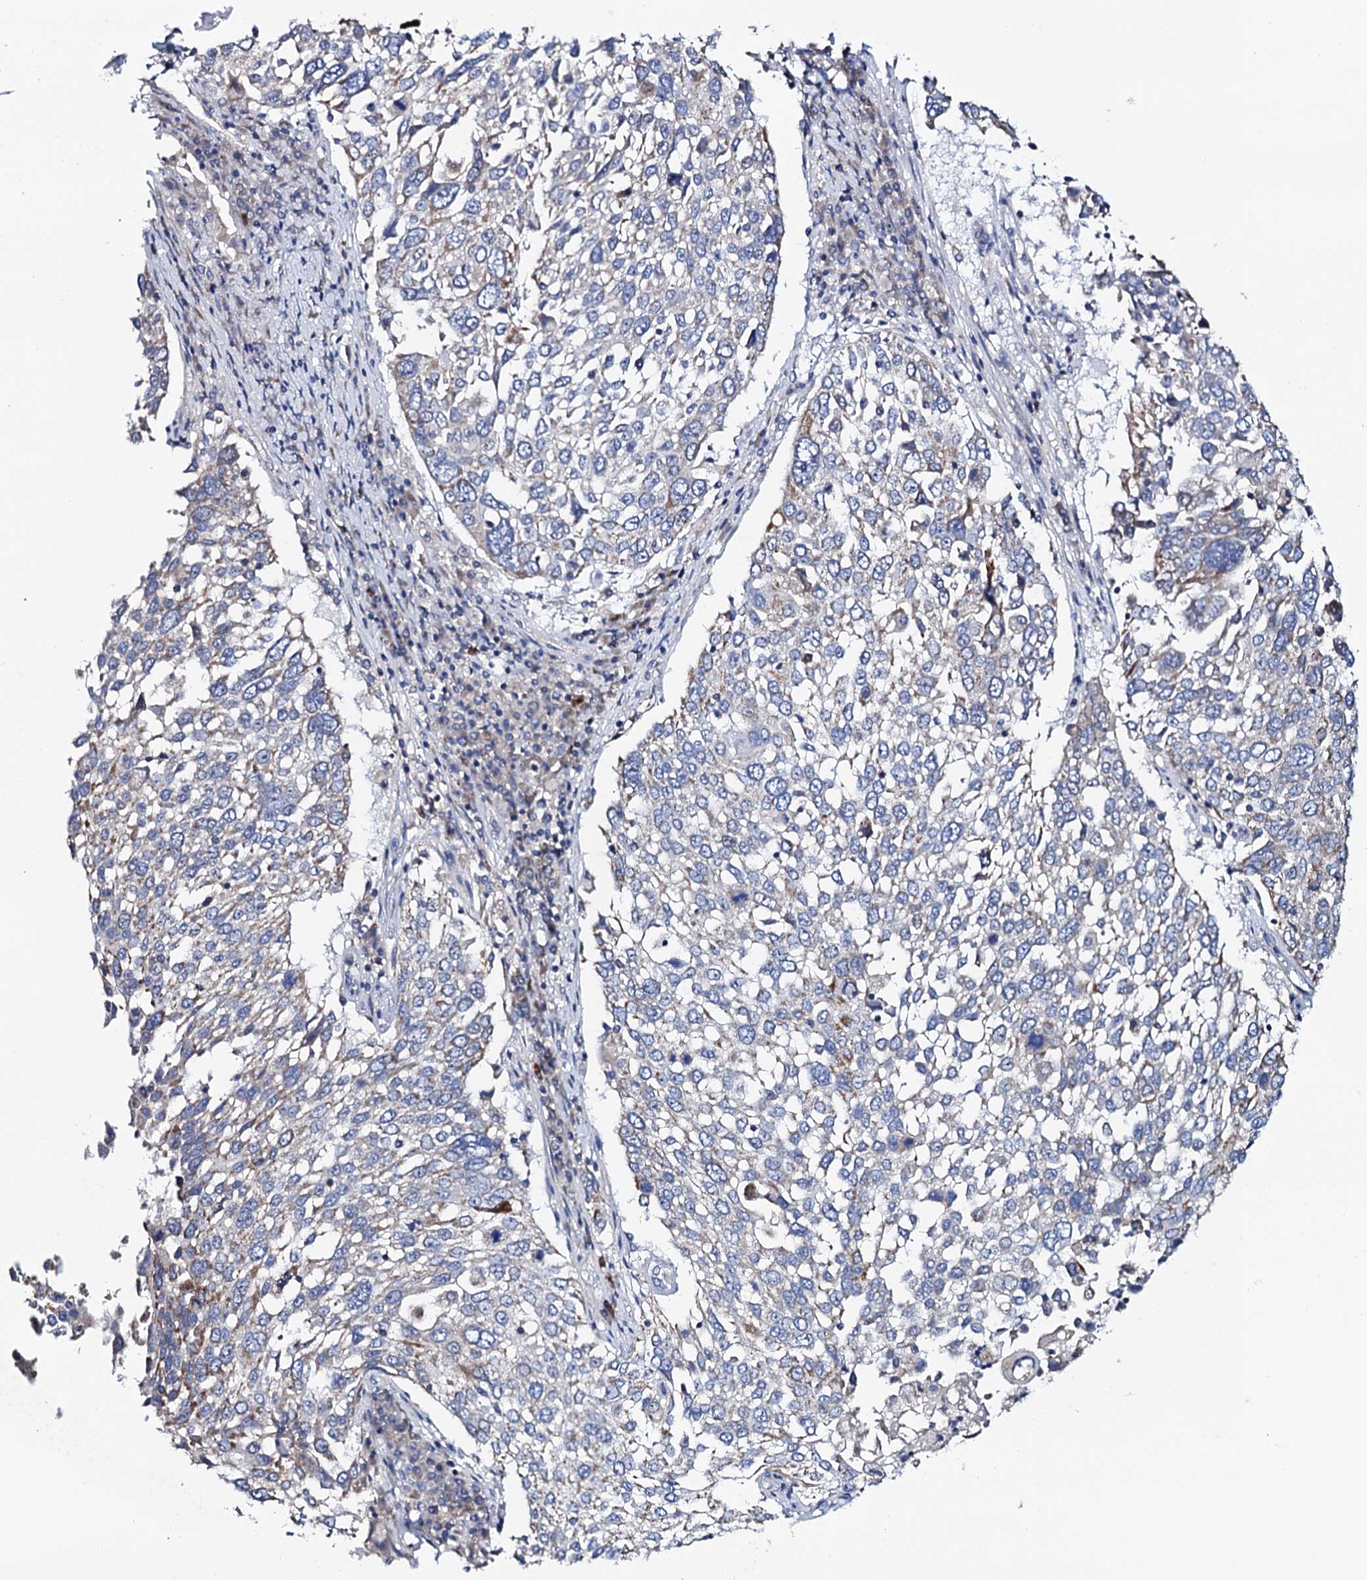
{"staining": {"intensity": "negative", "quantity": "none", "location": "none"}, "tissue": "lung cancer", "cell_type": "Tumor cells", "image_type": "cancer", "snomed": [{"axis": "morphology", "description": "Squamous cell carcinoma, NOS"}, {"axis": "topography", "description": "Lung"}], "caption": "High power microscopy image of an immunohistochemistry image of squamous cell carcinoma (lung), revealing no significant staining in tumor cells.", "gene": "MRPL48", "patient": {"sex": "male", "age": 65}}